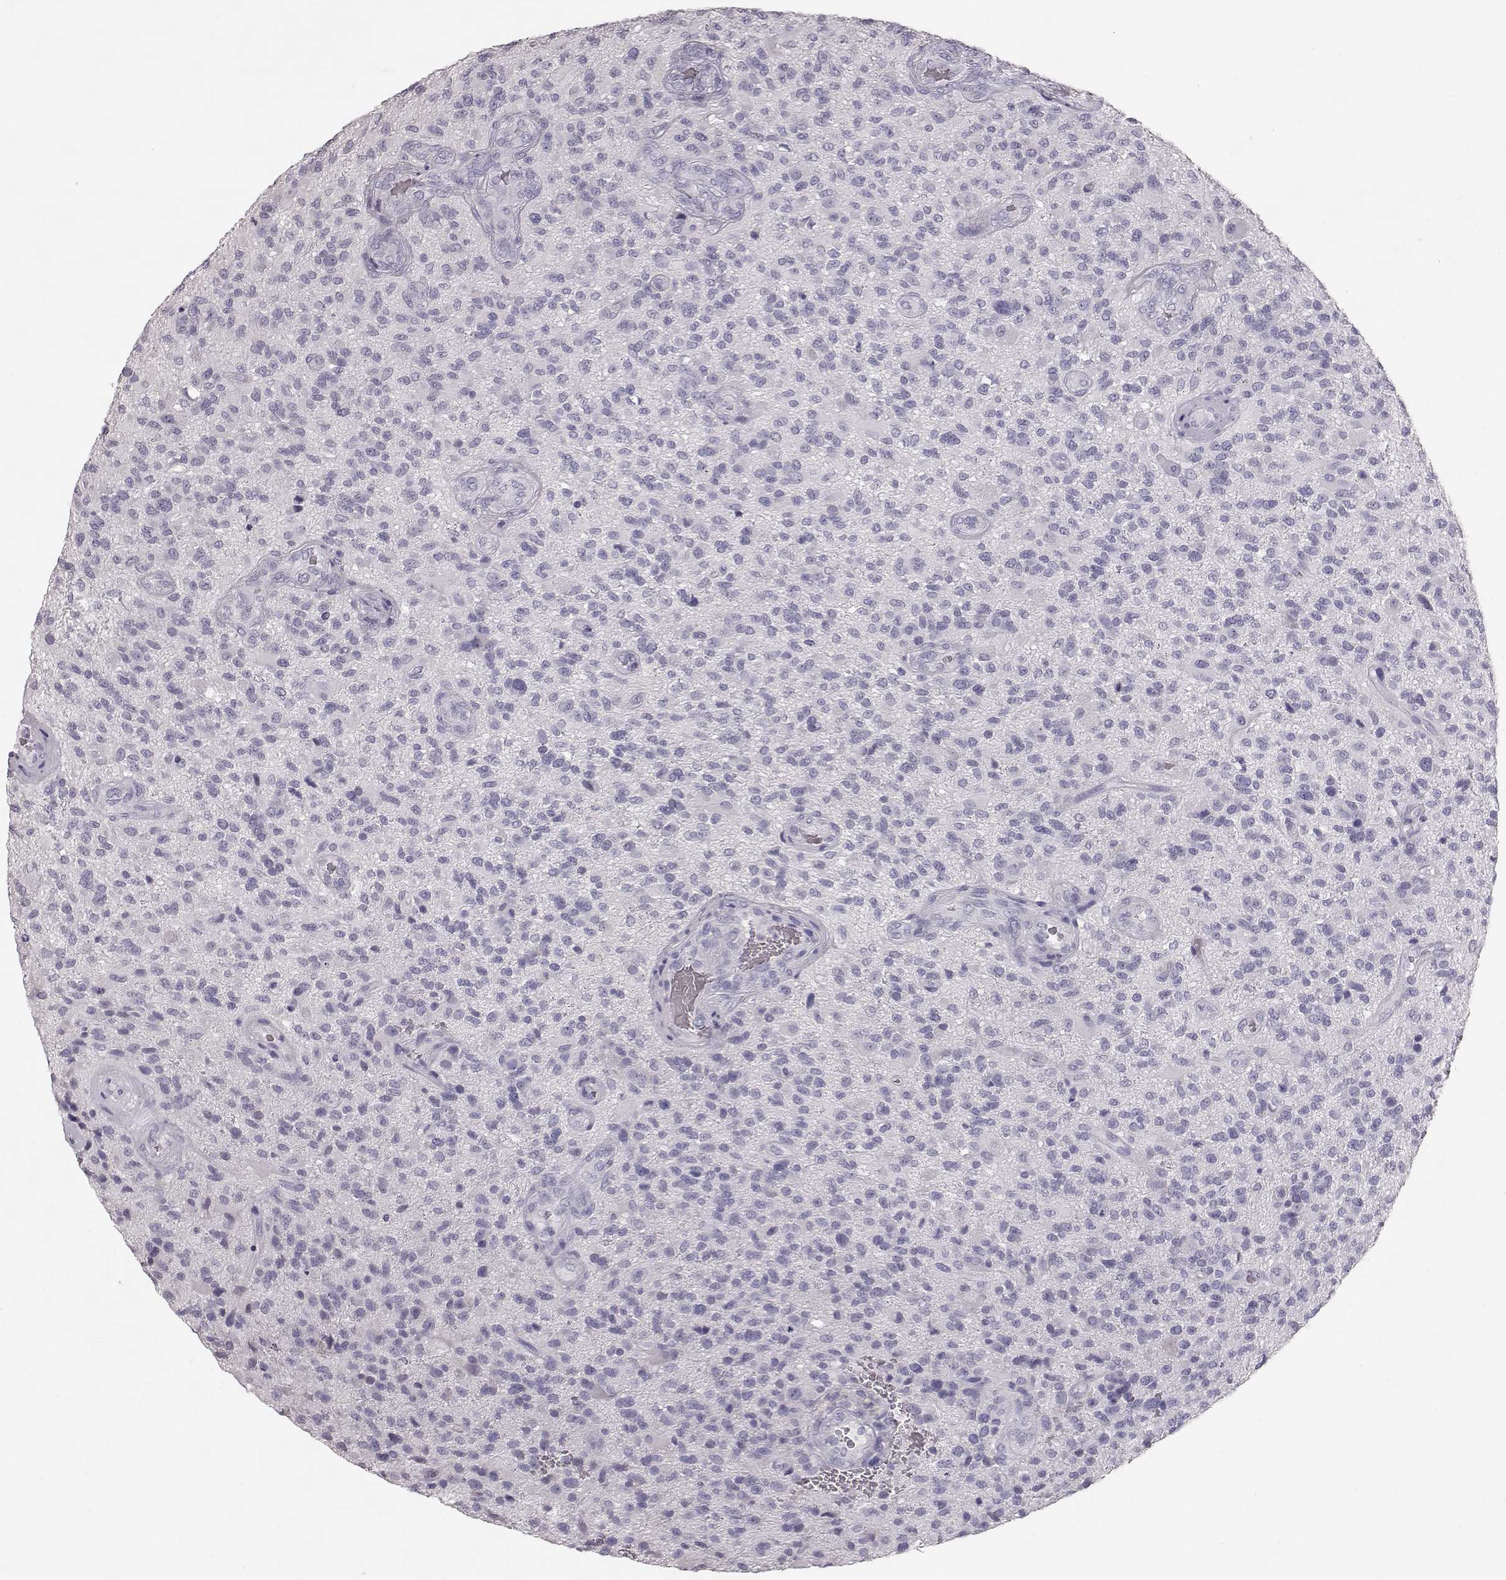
{"staining": {"intensity": "negative", "quantity": "none", "location": "none"}, "tissue": "glioma", "cell_type": "Tumor cells", "image_type": "cancer", "snomed": [{"axis": "morphology", "description": "Glioma, malignant, High grade"}, {"axis": "topography", "description": "Brain"}], "caption": "IHC of glioma reveals no staining in tumor cells.", "gene": "KRT33A", "patient": {"sex": "male", "age": 47}}